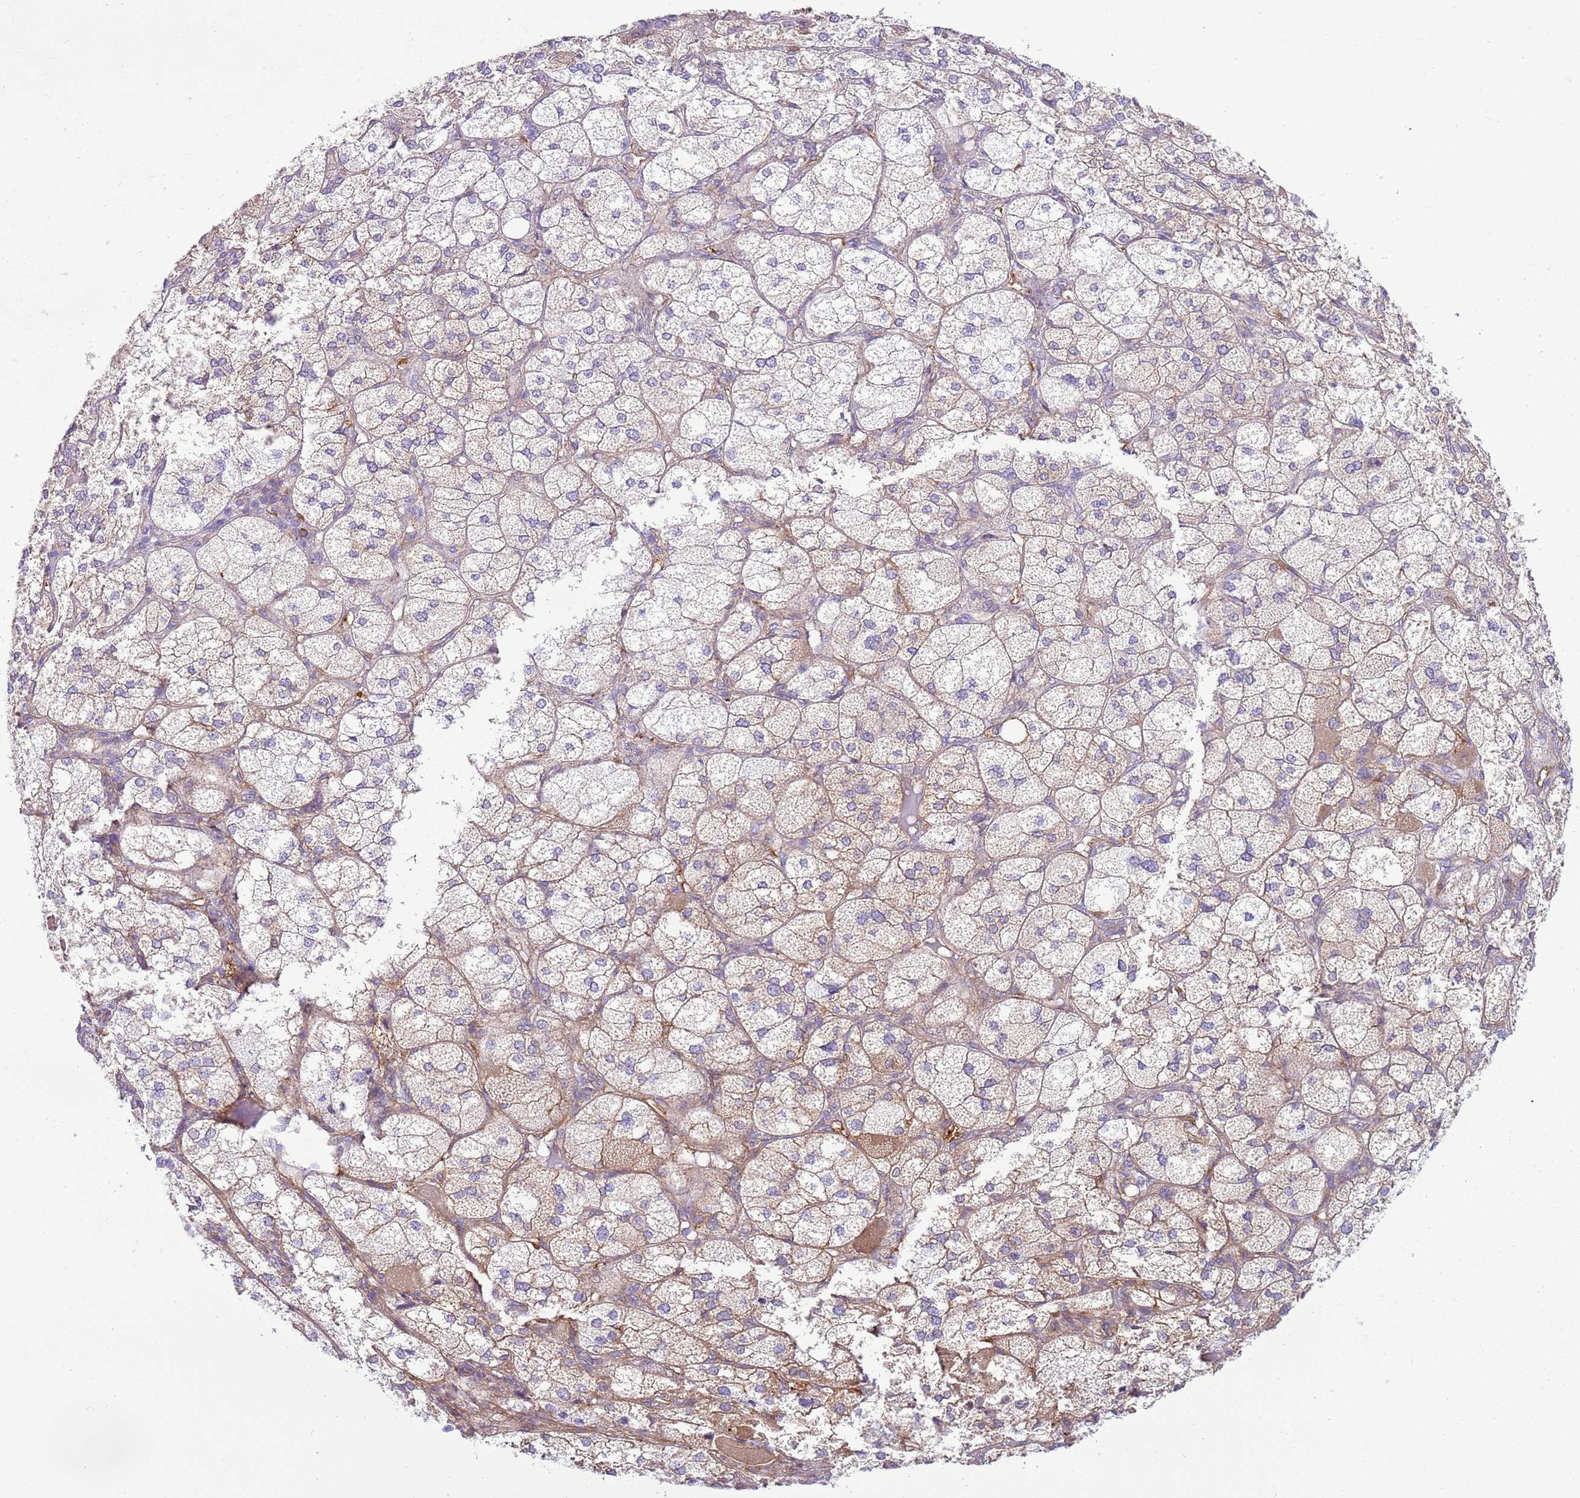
{"staining": {"intensity": "moderate", "quantity": "25%-75%", "location": "cytoplasmic/membranous"}, "tissue": "adrenal gland", "cell_type": "Glandular cells", "image_type": "normal", "snomed": [{"axis": "morphology", "description": "Normal tissue, NOS"}, {"axis": "topography", "description": "Adrenal gland"}], "caption": "A brown stain shows moderate cytoplasmic/membranous positivity of a protein in glandular cells of unremarkable human adrenal gland.", "gene": "SNX21", "patient": {"sex": "female", "age": 61}}